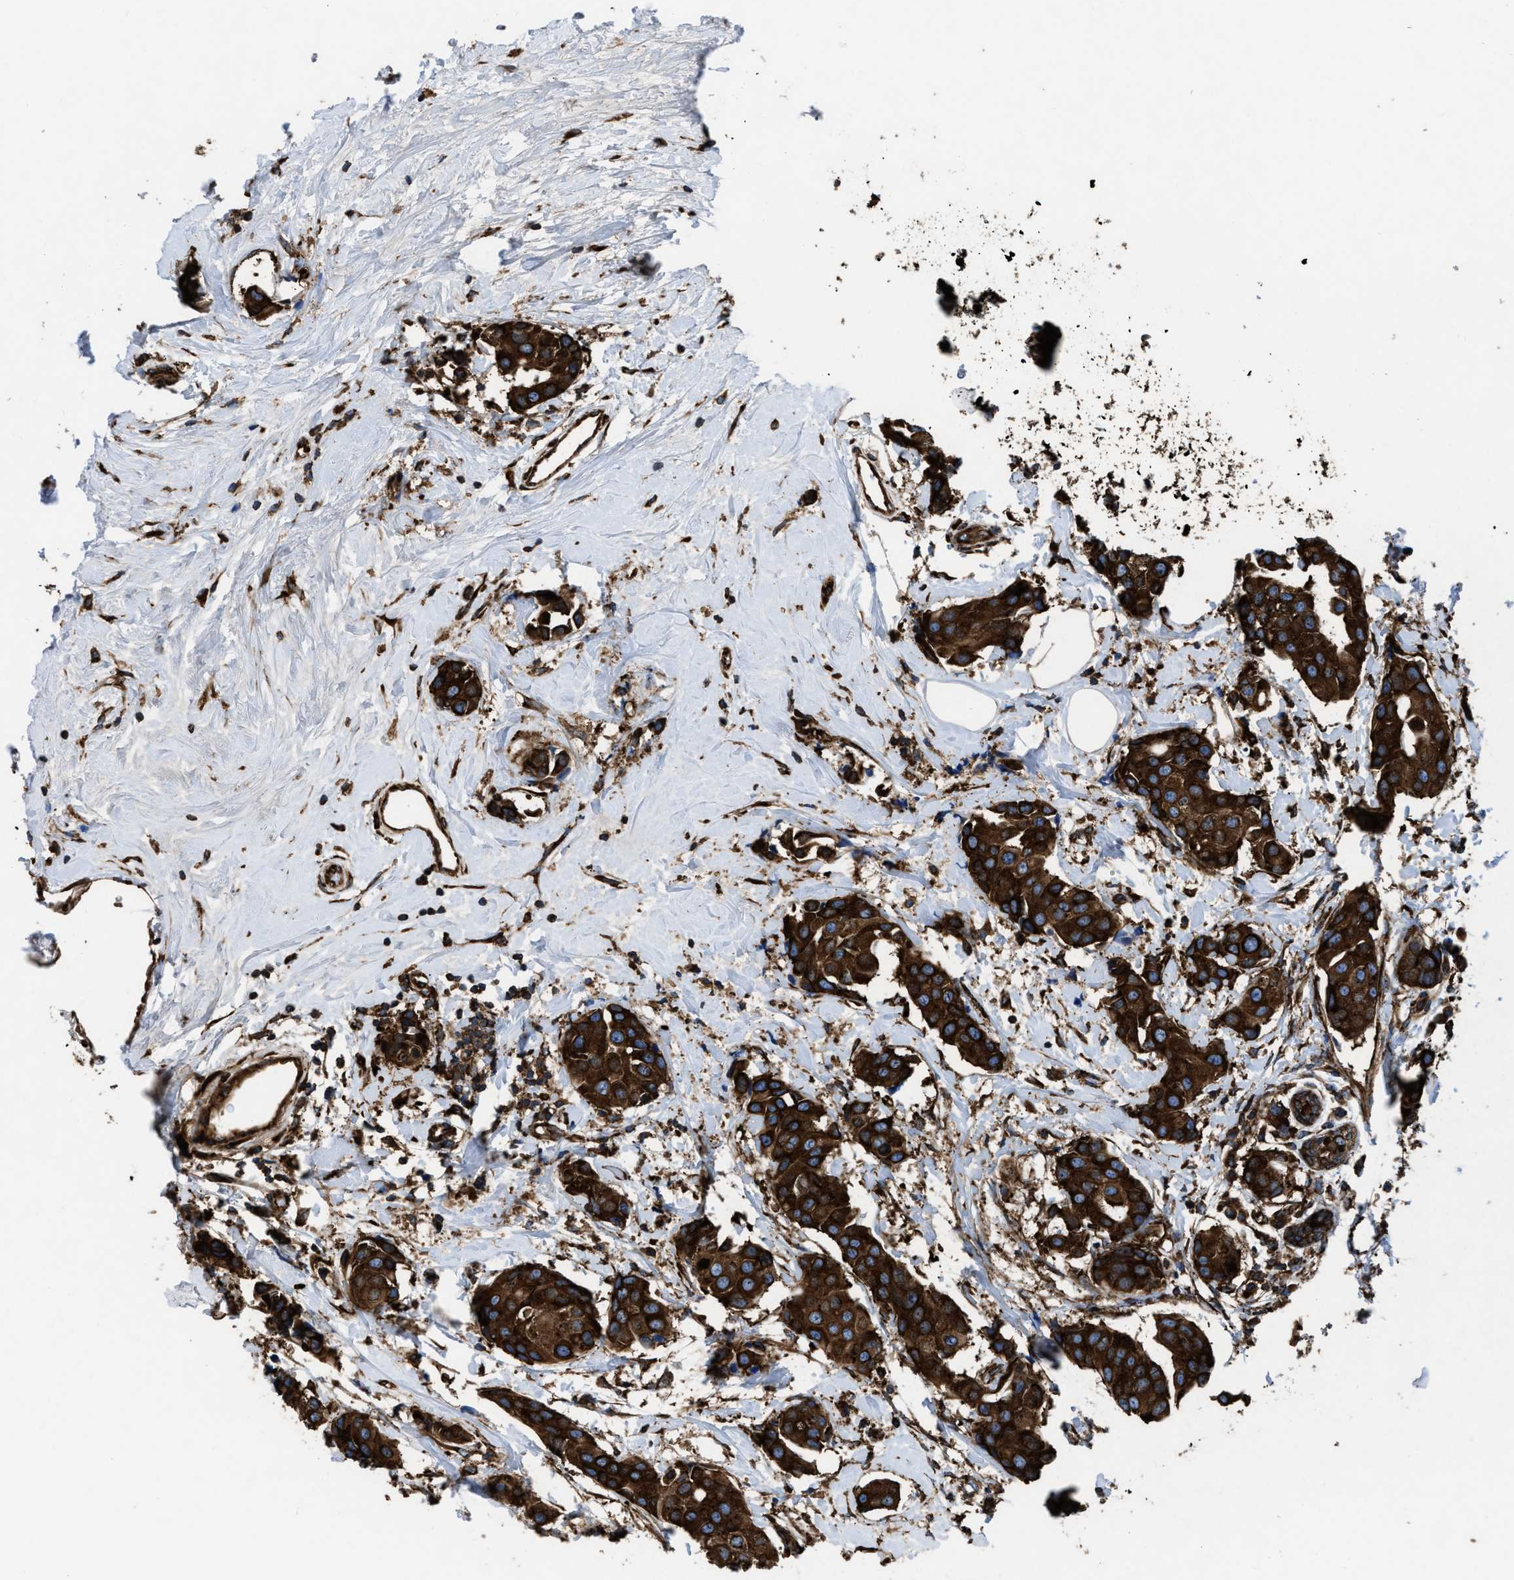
{"staining": {"intensity": "strong", "quantity": ">75%", "location": "cytoplasmic/membranous"}, "tissue": "breast cancer", "cell_type": "Tumor cells", "image_type": "cancer", "snomed": [{"axis": "morphology", "description": "Normal tissue, NOS"}, {"axis": "morphology", "description": "Duct carcinoma"}, {"axis": "topography", "description": "Breast"}], "caption": "Immunohistochemical staining of breast cancer displays strong cytoplasmic/membranous protein staining in about >75% of tumor cells. (IHC, brightfield microscopy, high magnification).", "gene": "CAPRIN1", "patient": {"sex": "female", "age": 39}}